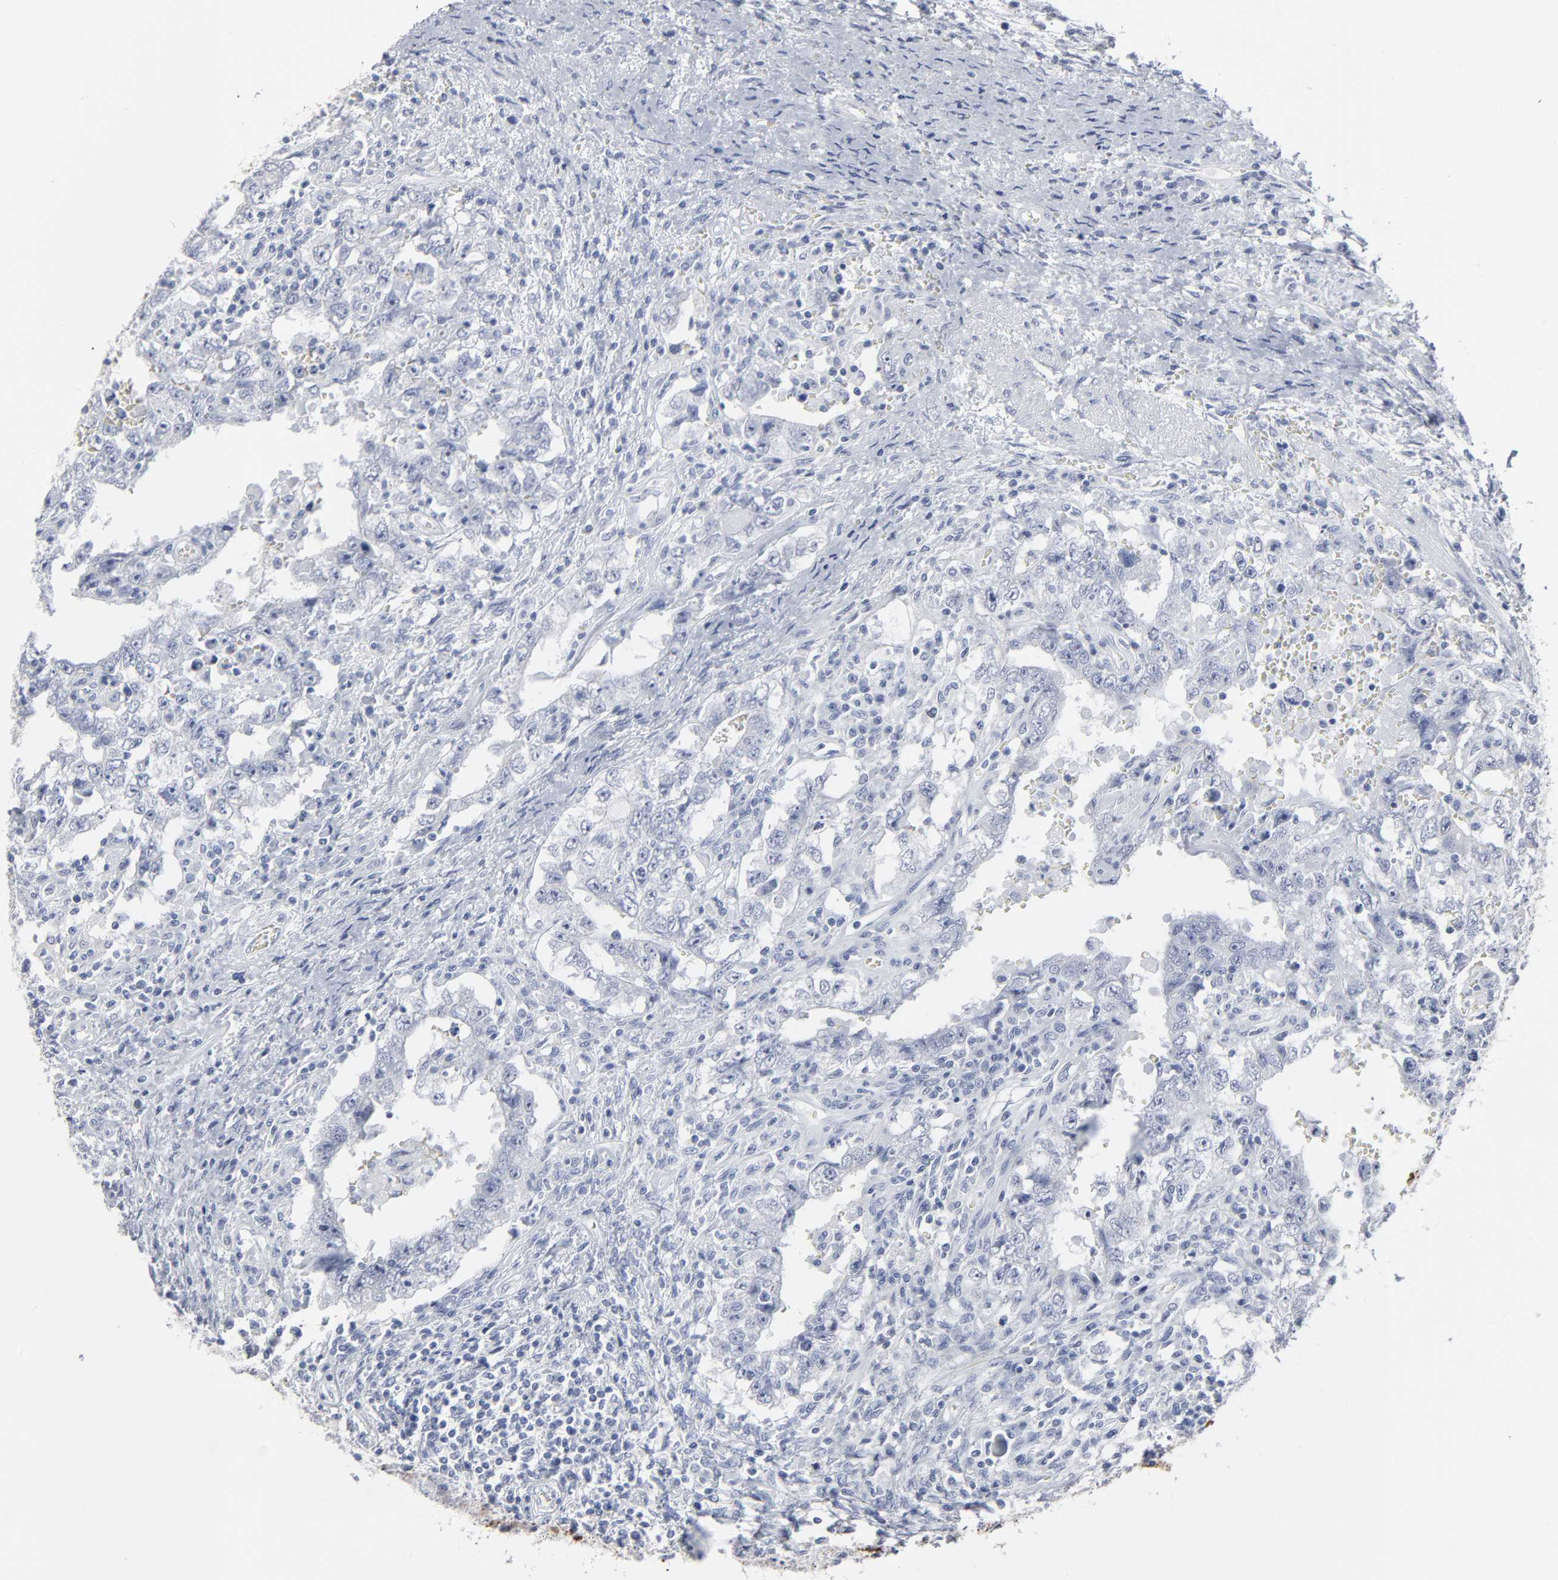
{"staining": {"intensity": "negative", "quantity": "none", "location": "none"}, "tissue": "testis cancer", "cell_type": "Tumor cells", "image_type": "cancer", "snomed": [{"axis": "morphology", "description": "Carcinoma, Embryonal, NOS"}, {"axis": "topography", "description": "Testis"}], "caption": "Testis embryonal carcinoma was stained to show a protein in brown. There is no significant expression in tumor cells.", "gene": "PAGE1", "patient": {"sex": "male", "age": 26}}